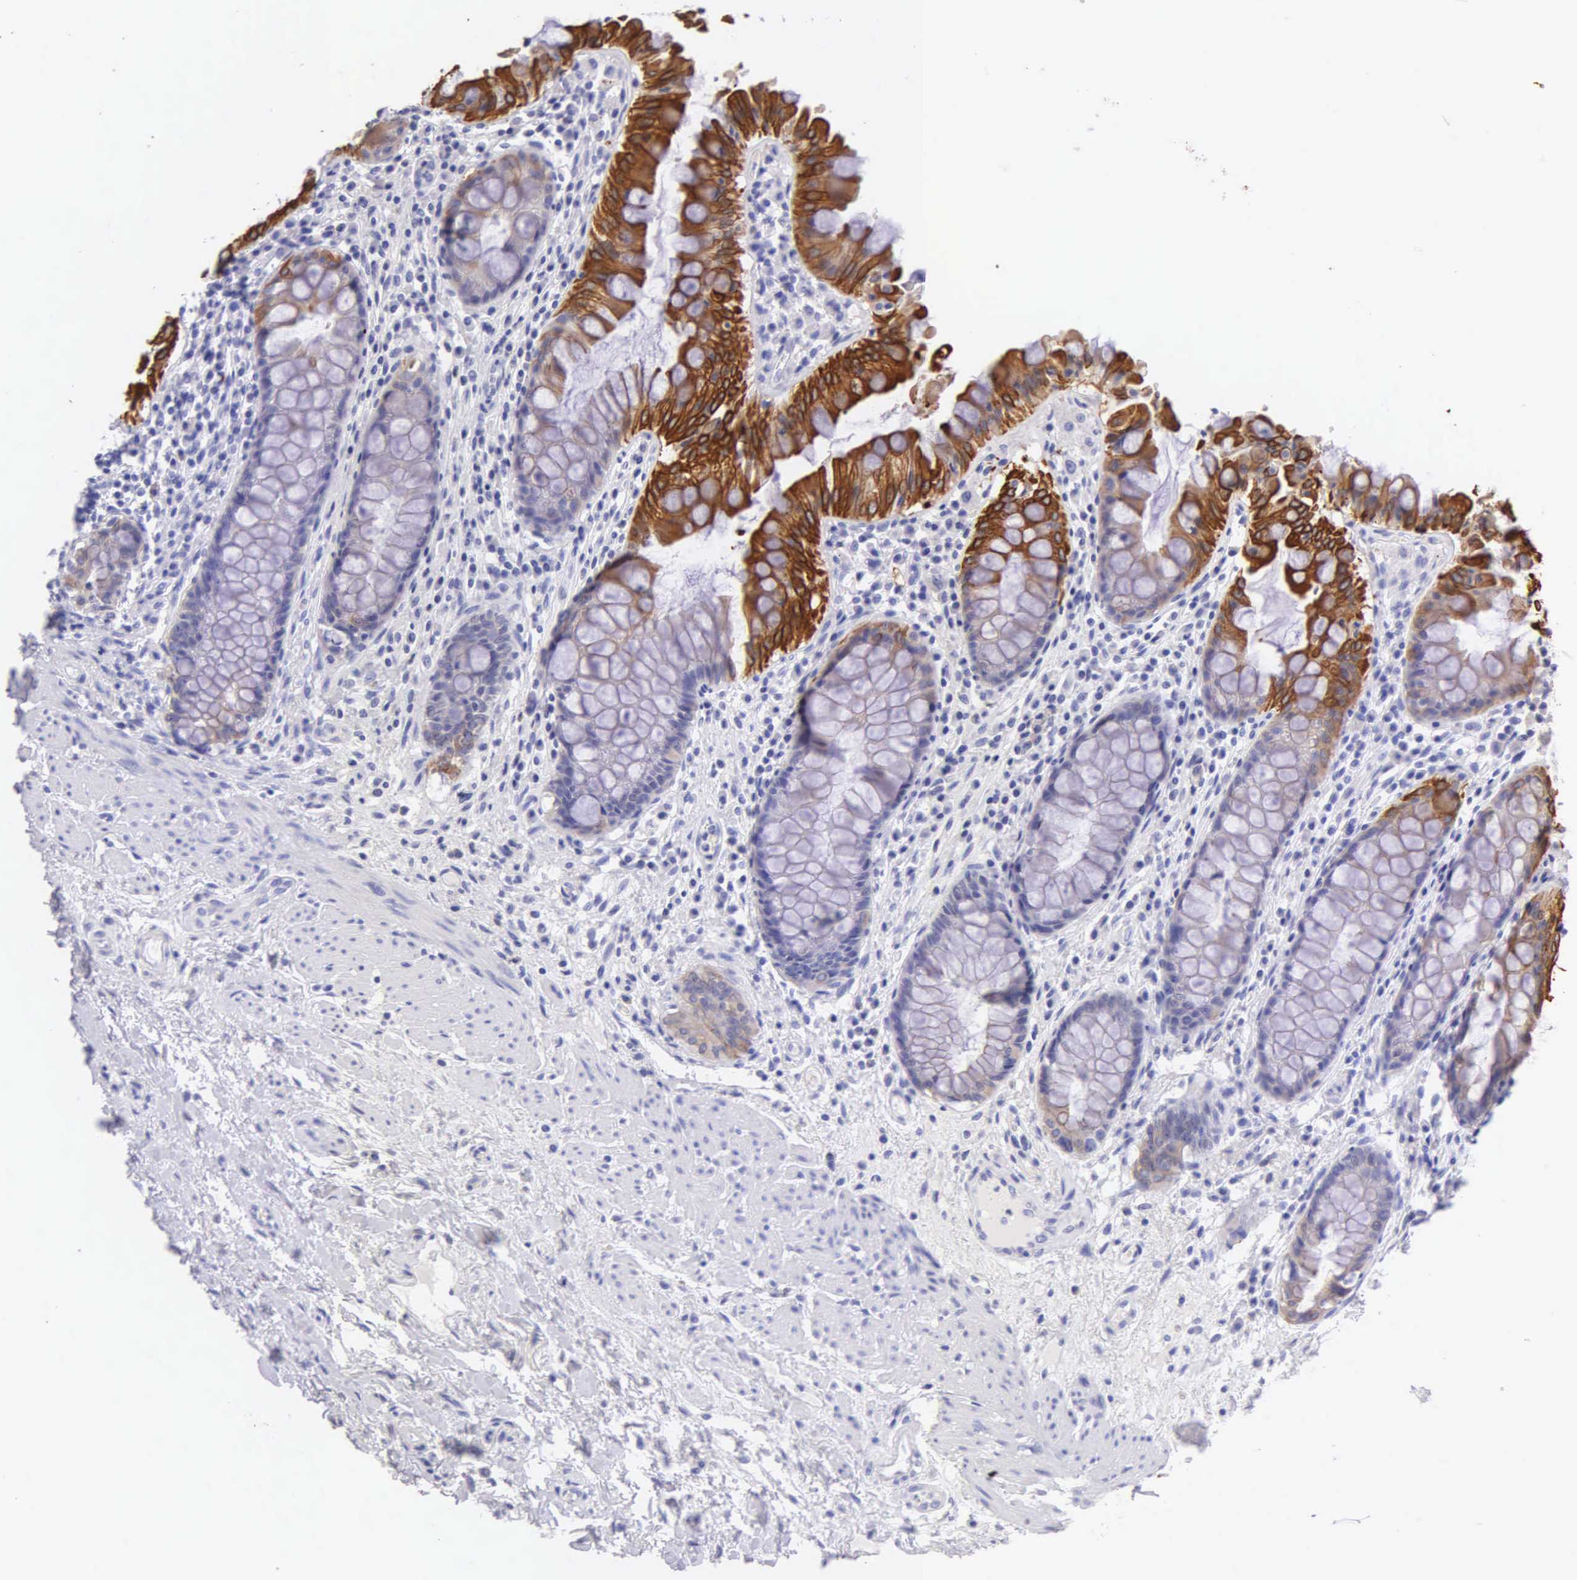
{"staining": {"intensity": "strong", "quantity": "<25%", "location": "nuclear"}, "tissue": "rectum", "cell_type": "Glandular cells", "image_type": "normal", "snomed": [{"axis": "morphology", "description": "Normal tissue, NOS"}, {"axis": "topography", "description": "Rectum"}], "caption": "Protein staining displays strong nuclear expression in about <25% of glandular cells in normal rectum. The staining was performed using DAB (3,3'-diaminobenzidine) to visualize the protein expression in brown, while the nuclei were stained in blue with hematoxylin (Magnification: 20x).", "gene": "KRT17", "patient": {"sex": "female", "age": 75}}